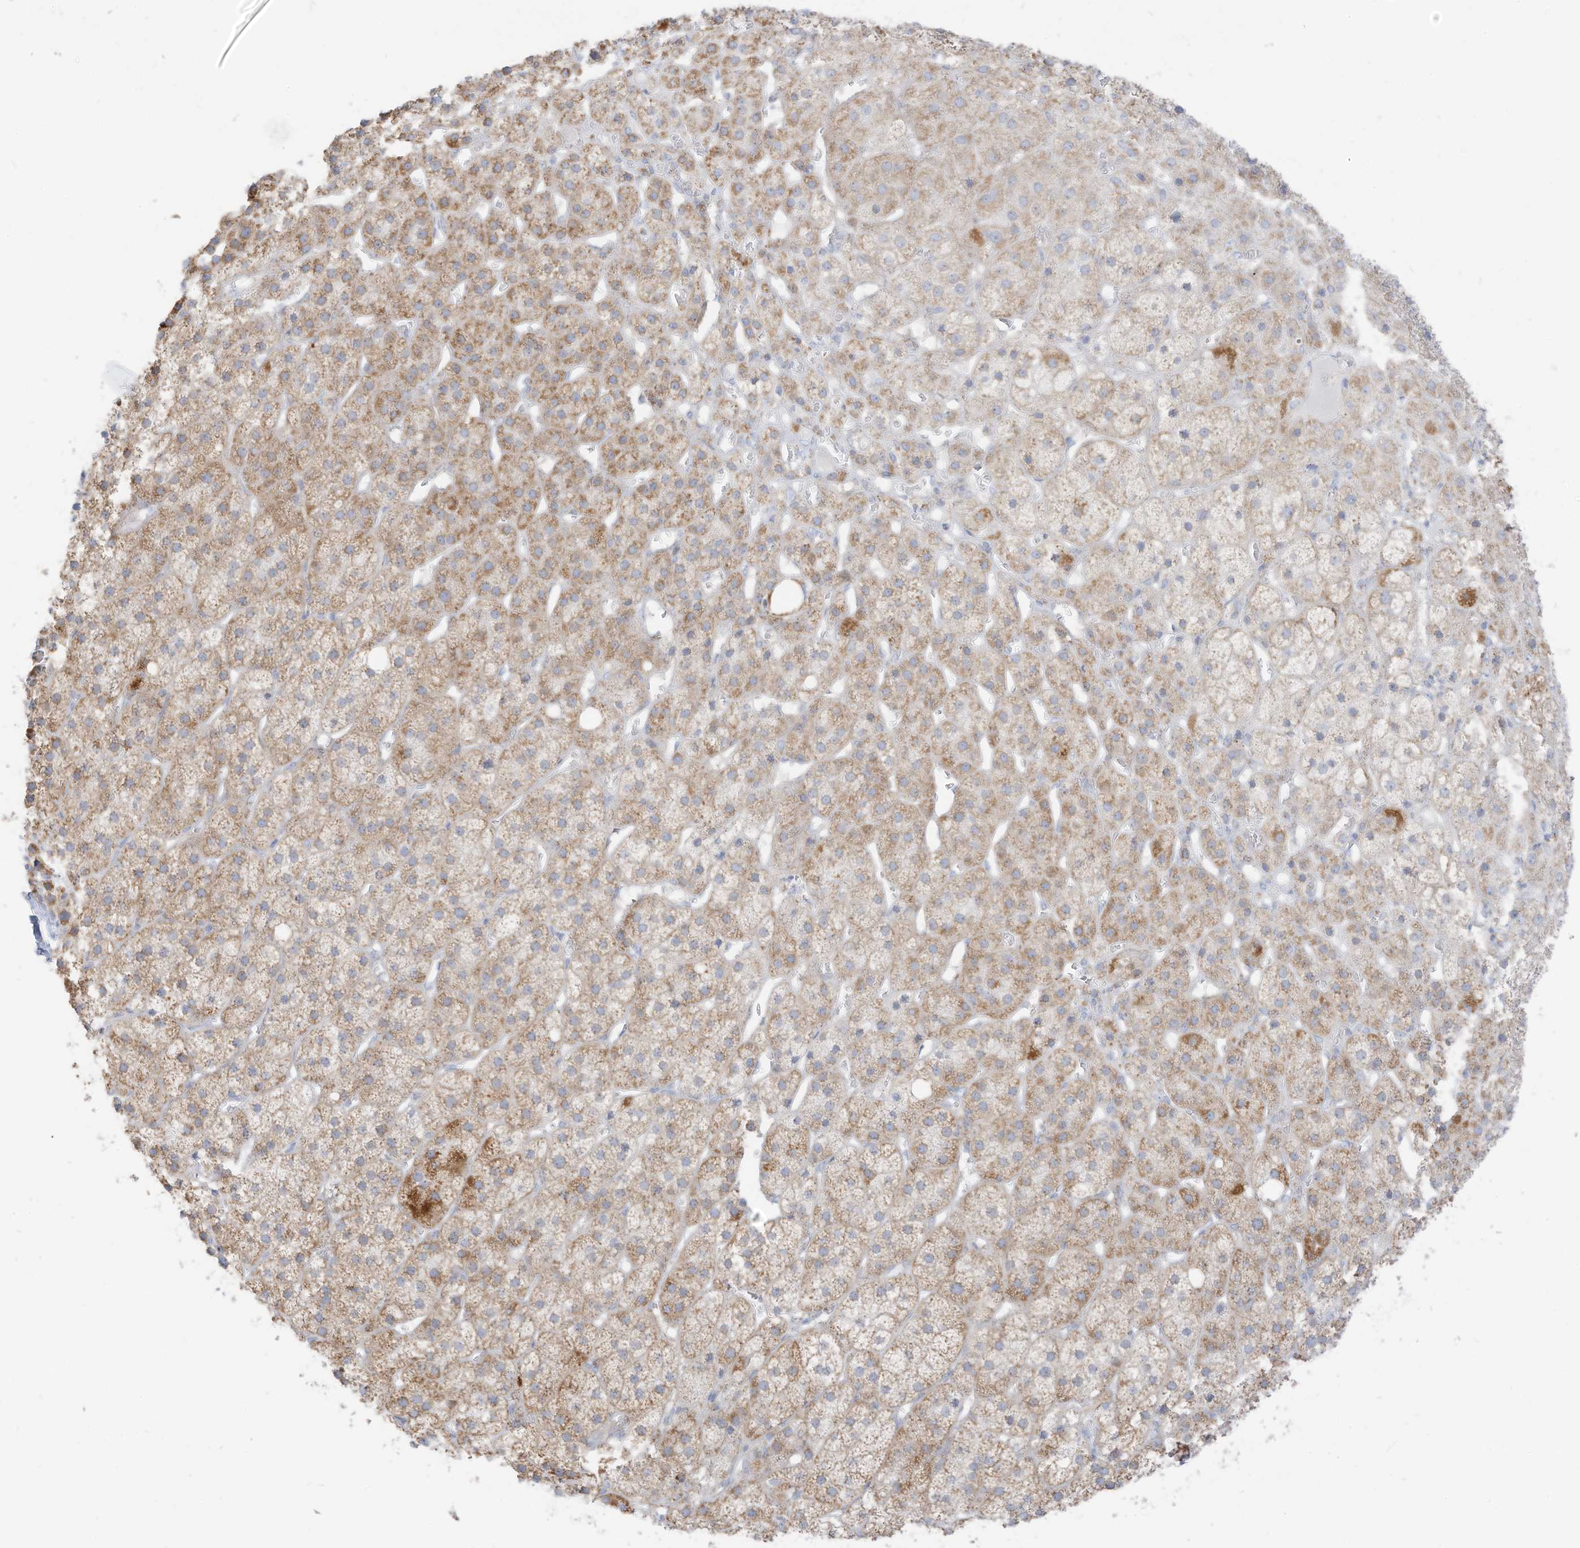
{"staining": {"intensity": "moderate", "quantity": ">75%", "location": "cytoplasmic/membranous"}, "tissue": "adrenal gland", "cell_type": "Glandular cells", "image_type": "normal", "snomed": [{"axis": "morphology", "description": "Normal tissue, NOS"}, {"axis": "topography", "description": "Adrenal gland"}], "caption": "Unremarkable adrenal gland reveals moderate cytoplasmic/membranous expression in approximately >75% of glandular cells, visualized by immunohistochemistry.", "gene": "ETHE1", "patient": {"sex": "female", "age": 57}}